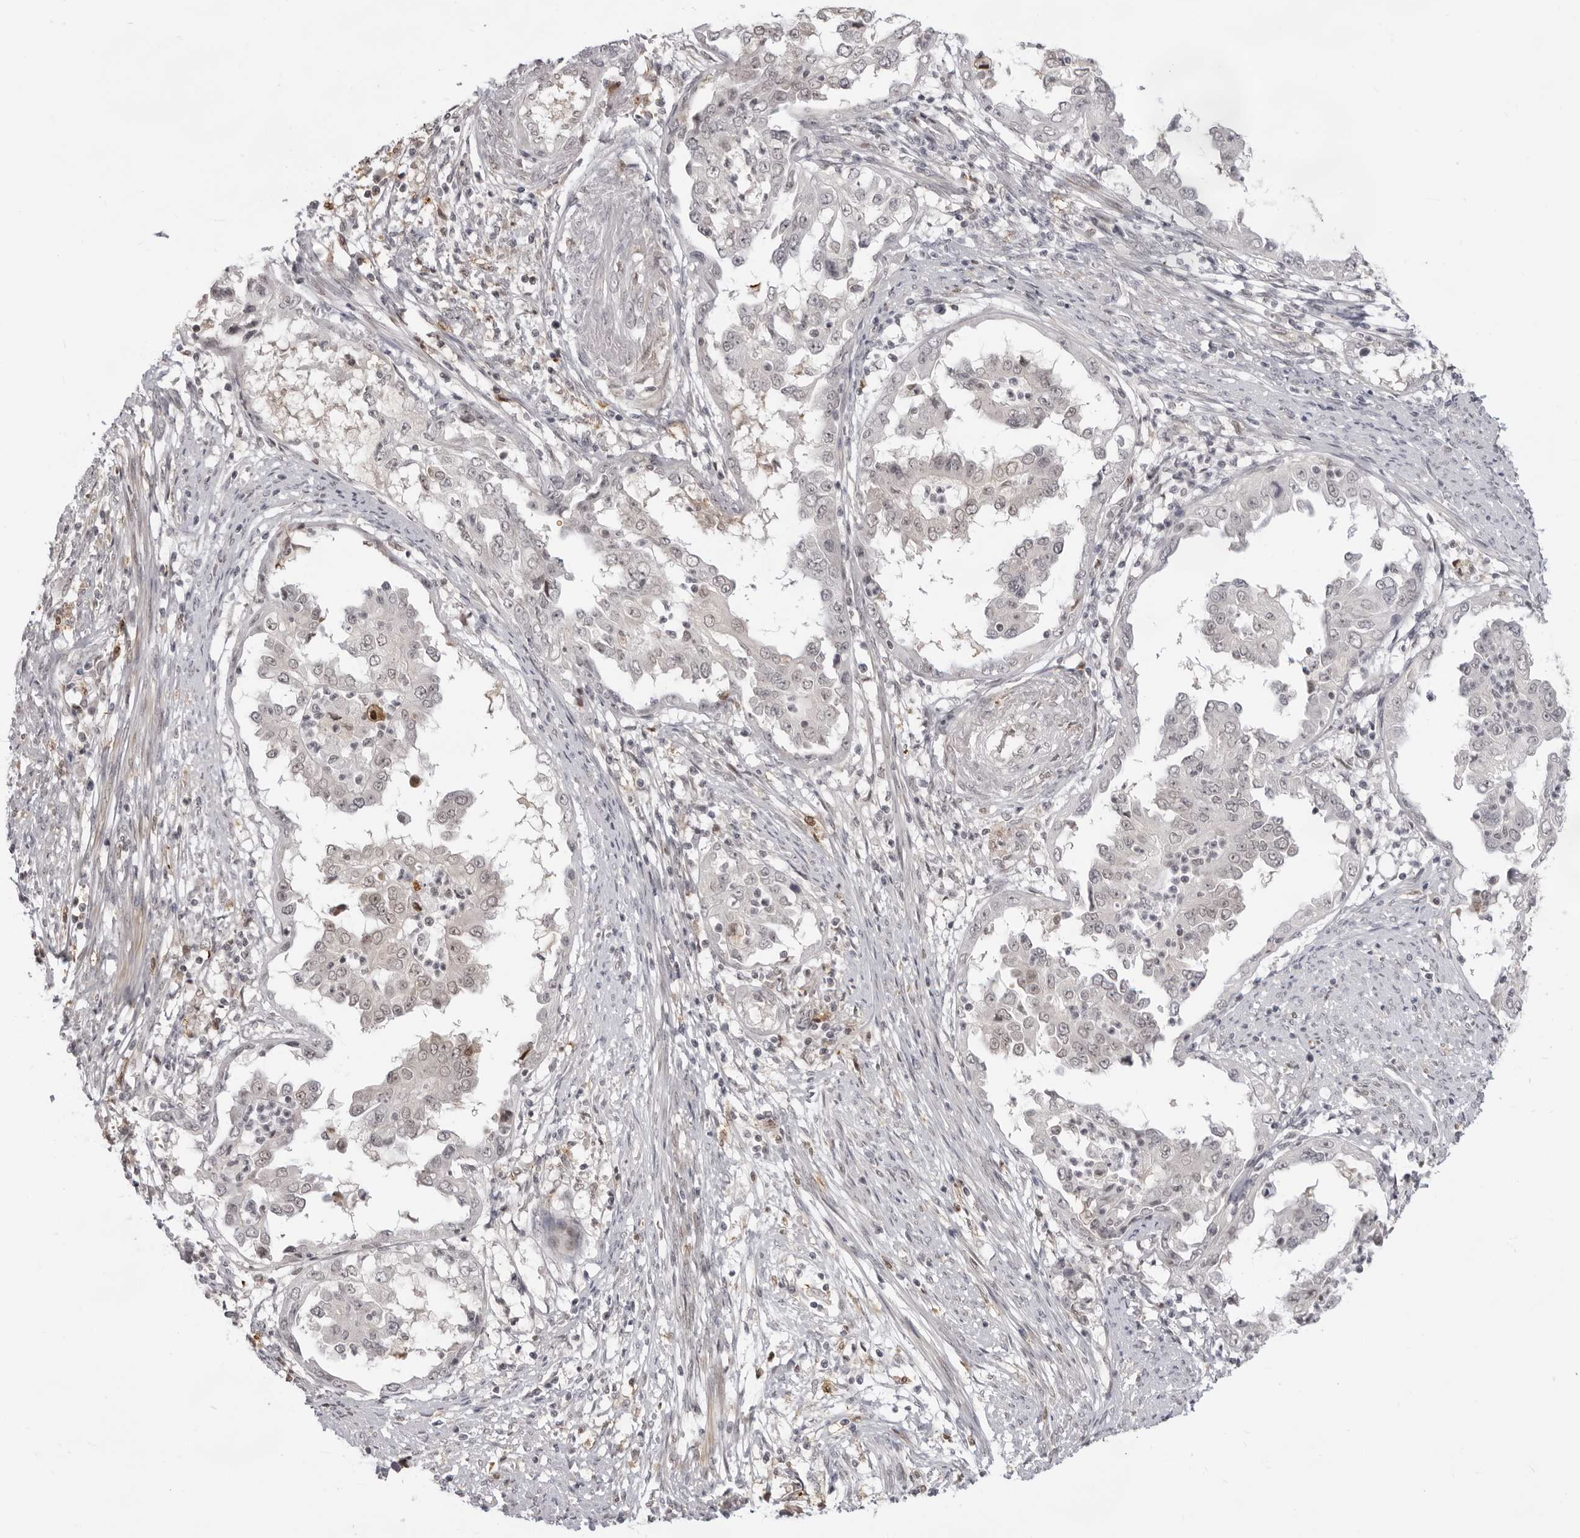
{"staining": {"intensity": "weak", "quantity": "25%-75%", "location": "nuclear"}, "tissue": "endometrial cancer", "cell_type": "Tumor cells", "image_type": "cancer", "snomed": [{"axis": "morphology", "description": "Adenocarcinoma, NOS"}, {"axis": "topography", "description": "Endometrium"}], "caption": "Immunohistochemistry (IHC) image of neoplastic tissue: human endometrial cancer stained using immunohistochemistry exhibits low levels of weak protein expression localized specifically in the nuclear of tumor cells, appearing as a nuclear brown color.", "gene": "SRGAP2", "patient": {"sex": "female", "age": 85}}